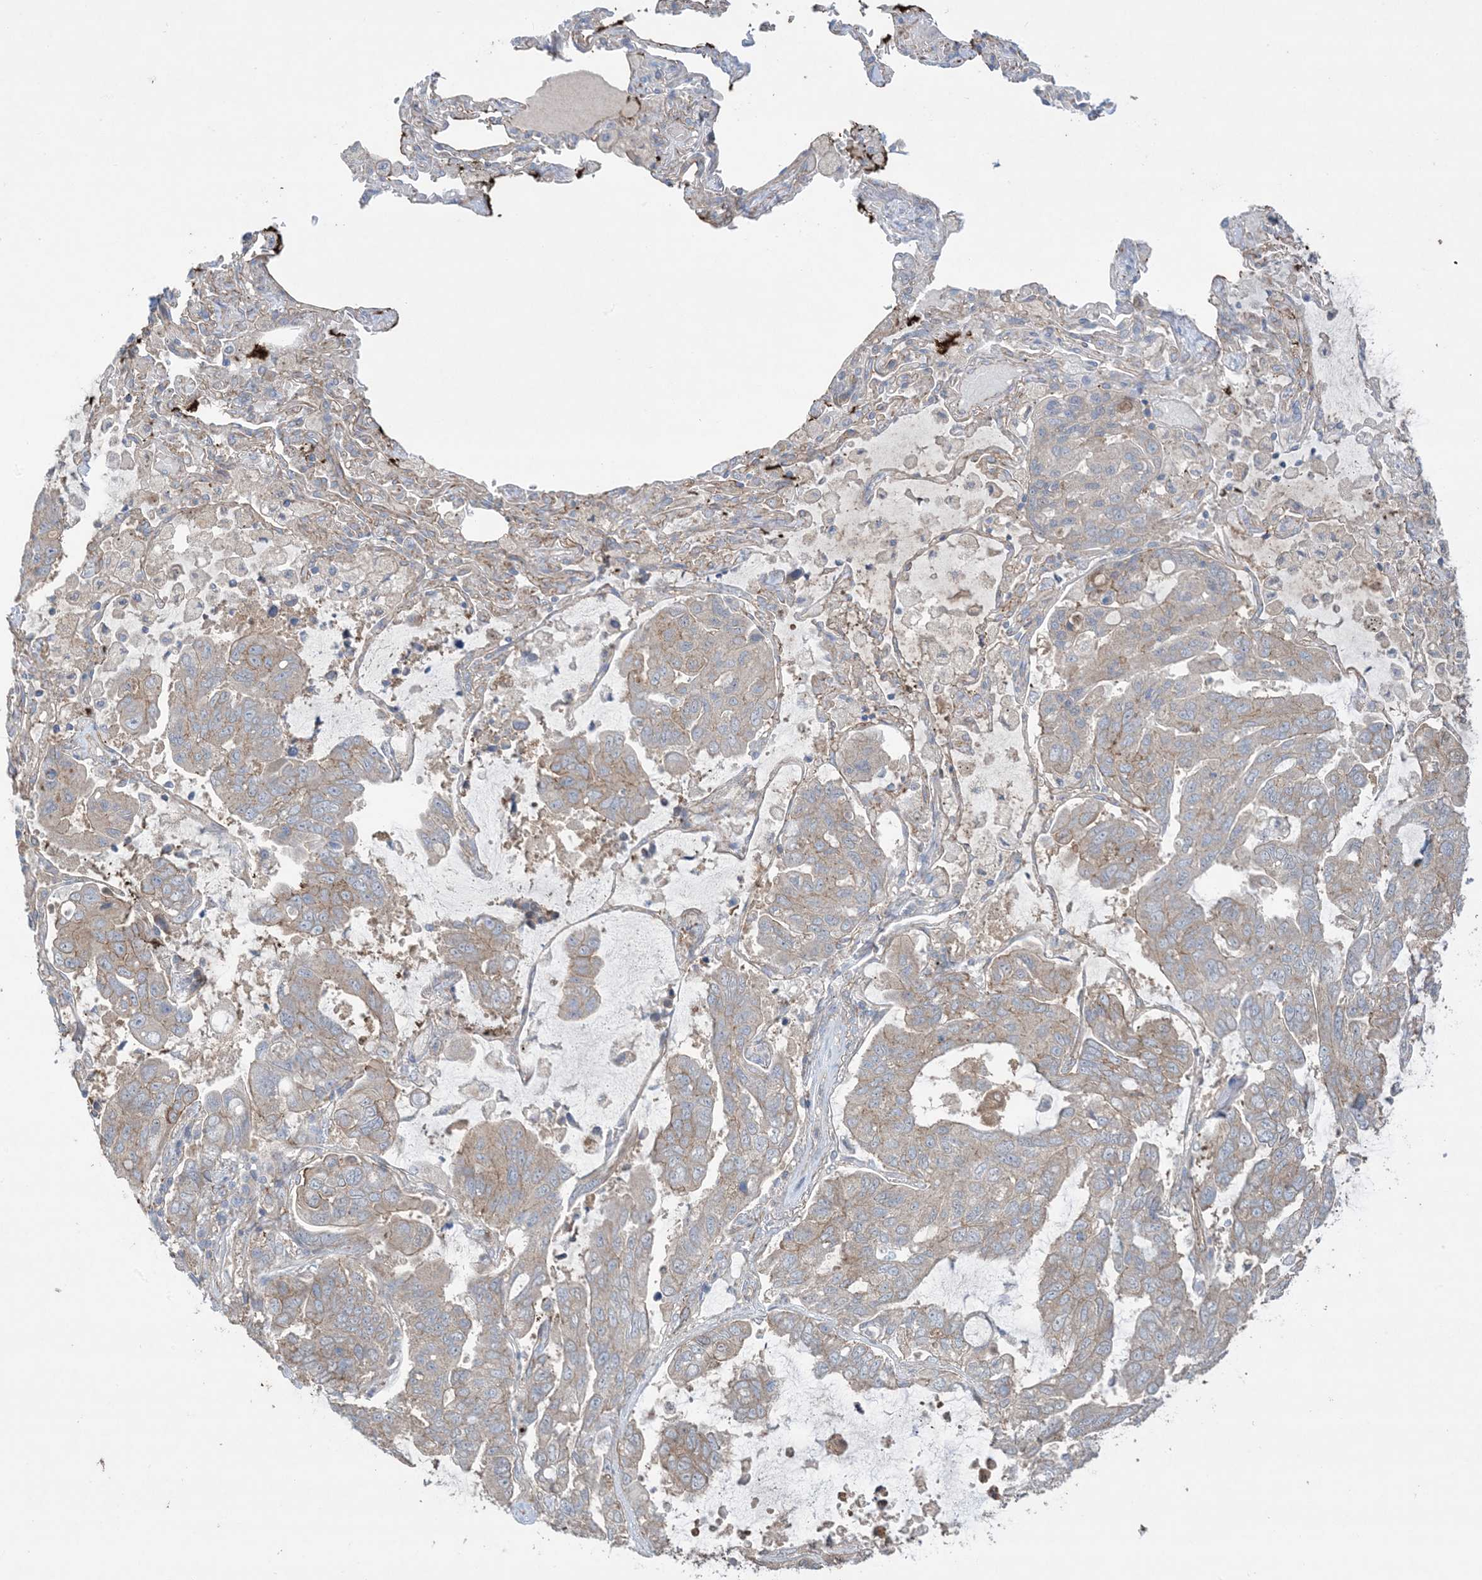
{"staining": {"intensity": "weak", "quantity": "25%-75%", "location": "cytoplasmic/membranous"}, "tissue": "lung cancer", "cell_type": "Tumor cells", "image_type": "cancer", "snomed": [{"axis": "morphology", "description": "Adenocarcinoma, NOS"}, {"axis": "topography", "description": "Lung"}], "caption": "A brown stain labels weak cytoplasmic/membranous expression of a protein in human lung cancer tumor cells.", "gene": "CCNY", "patient": {"sex": "male", "age": 64}}